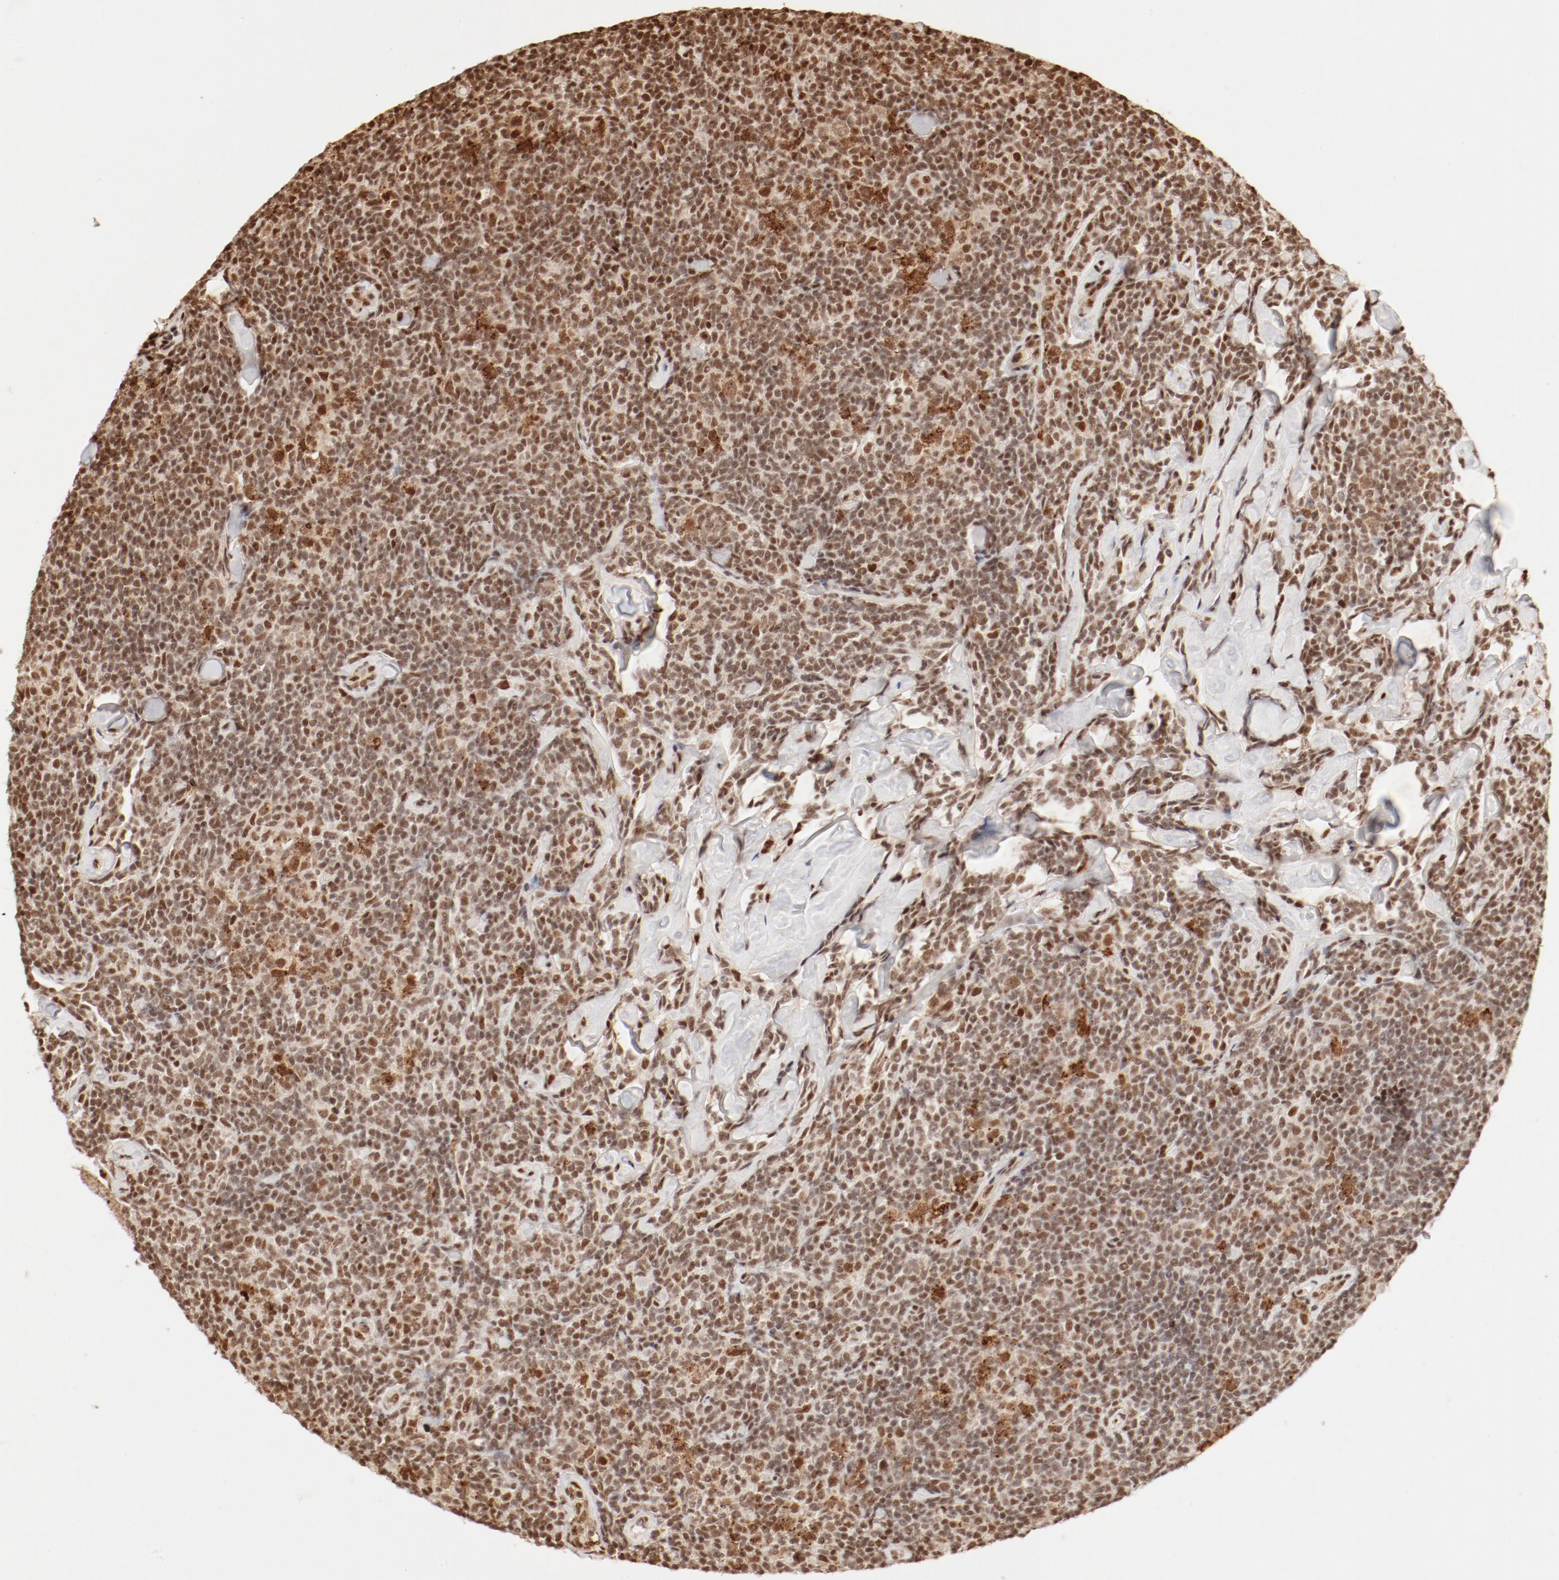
{"staining": {"intensity": "strong", "quantity": ">75%", "location": "nuclear"}, "tissue": "lymphoma", "cell_type": "Tumor cells", "image_type": "cancer", "snomed": [{"axis": "morphology", "description": "Malignant lymphoma, non-Hodgkin's type, Low grade"}, {"axis": "topography", "description": "Lymph node"}], "caption": "About >75% of tumor cells in lymphoma demonstrate strong nuclear protein staining as visualized by brown immunohistochemical staining.", "gene": "FAM50A", "patient": {"sex": "female", "age": 56}}